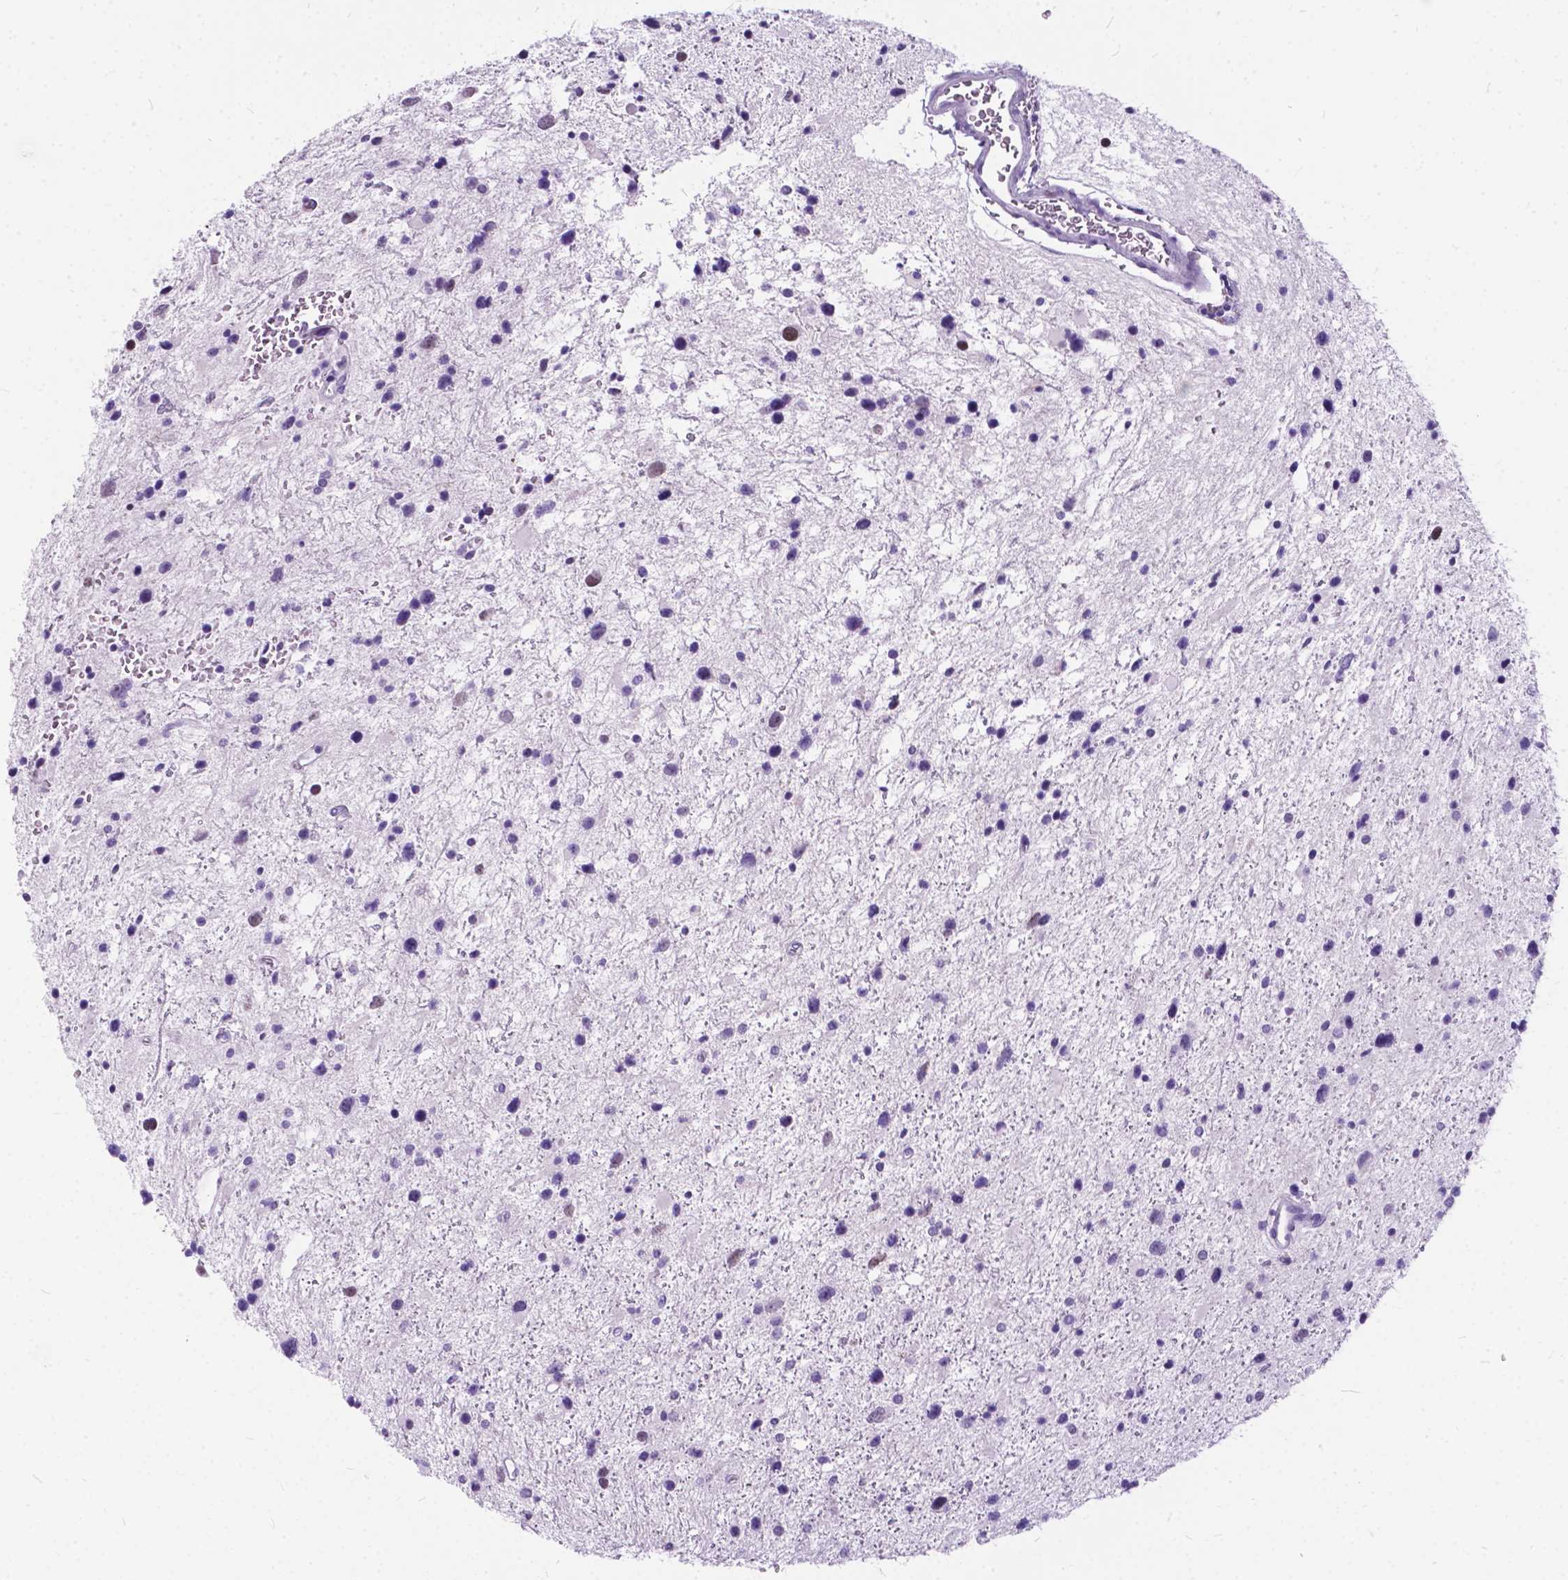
{"staining": {"intensity": "weak", "quantity": "<25%", "location": "nuclear"}, "tissue": "glioma", "cell_type": "Tumor cells", "image_type": "cancer", "snomed": [{"axis": "morphology", "description": "Glioma, malignant, Low grade"}, {"axis": "topography", "description": "Brain"}], "caption": "An immunohistochemistry micrograph of glioma is shown. There is no staining in tumor cells of glioma. (DAB immunohistochemistry (IHC) with hematoxylin counter stain).", "gene": "BSND", "patient": {"sex": "female", "age": 32}}